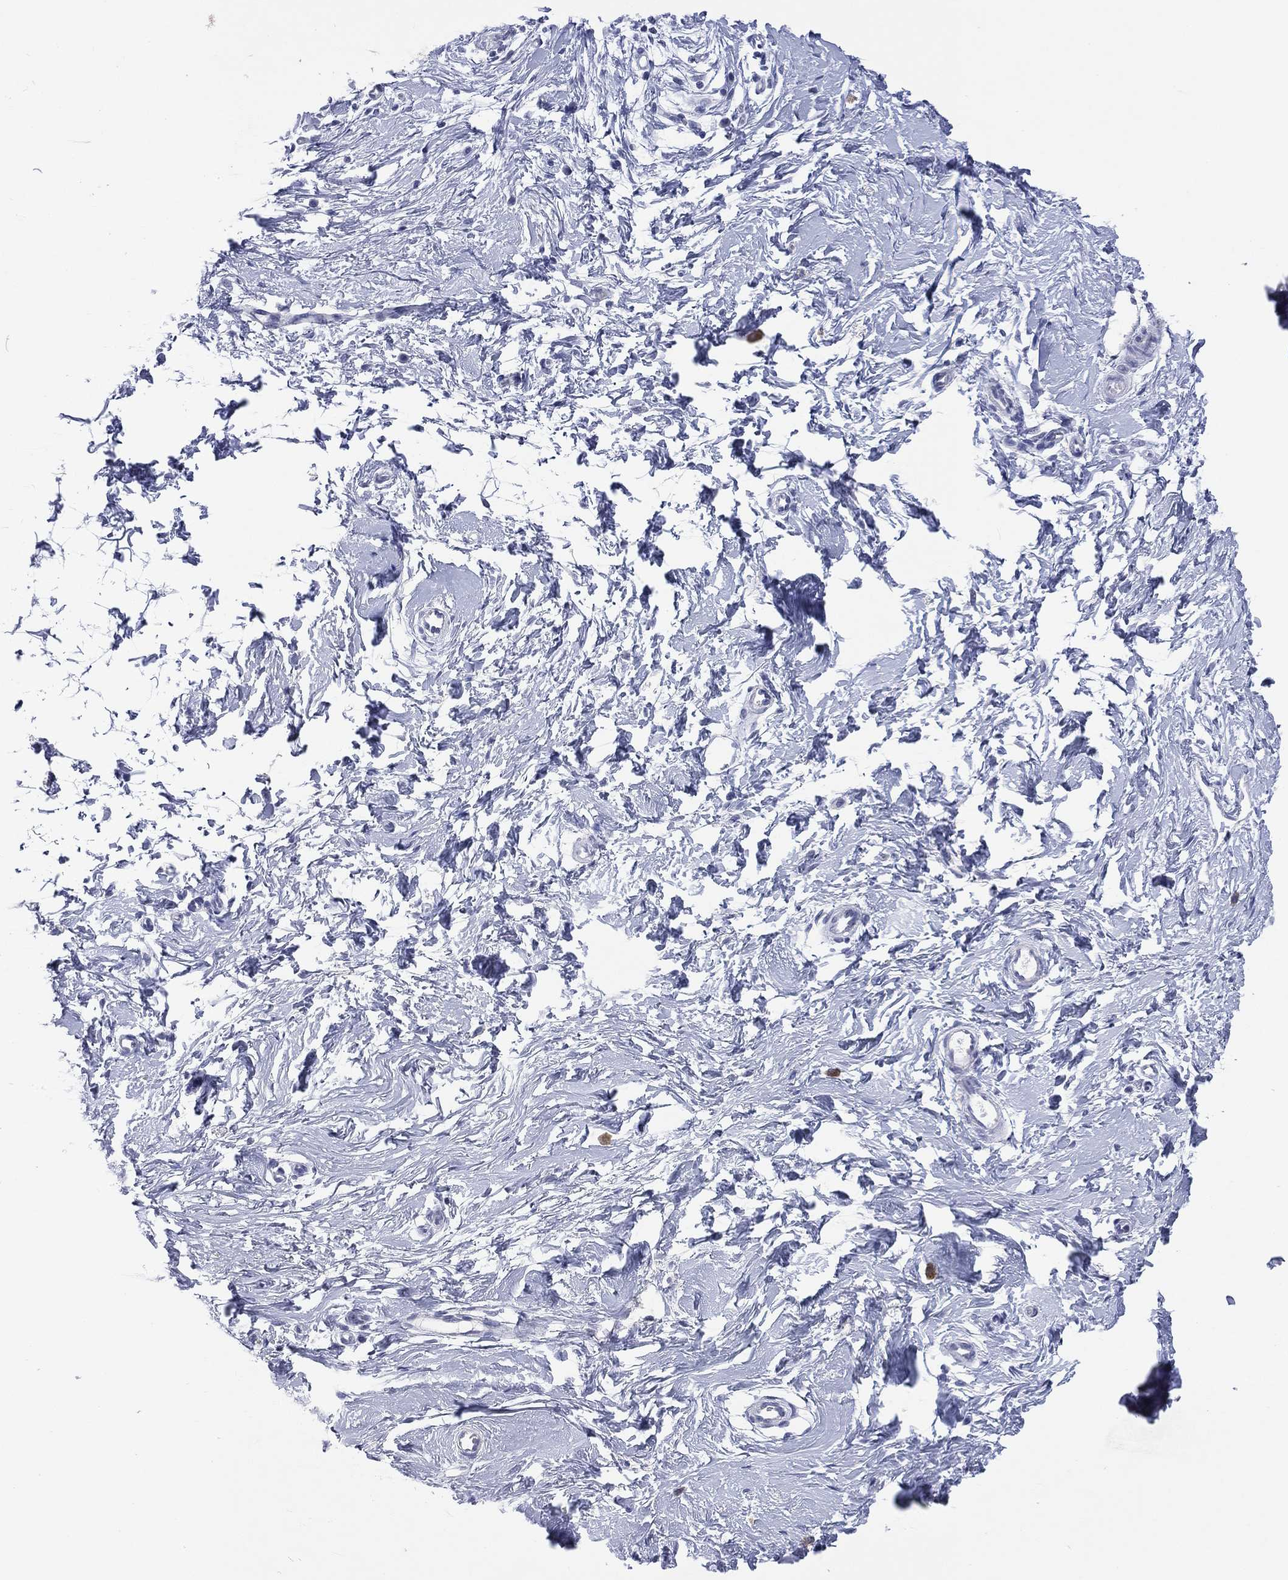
{"staining": {"intensity": "negative", "quantity": "none", "location": "none"}, "tissue": "breast", "cell_type": "Adipocytes", "image_type": "normal", "snomed": [{"axis": "morphology", "description": "Normal tissue, NOS"}, {"axis": "topography", "description": "Breast"}], "caption": "A high-resolution photomicrograph shows immunohistochemistry (IHC) staining of benign breast, which displays no significant expression in adipocytes.", "gene": "SSX1", "patient": {"sex": "female", "age": 37}}